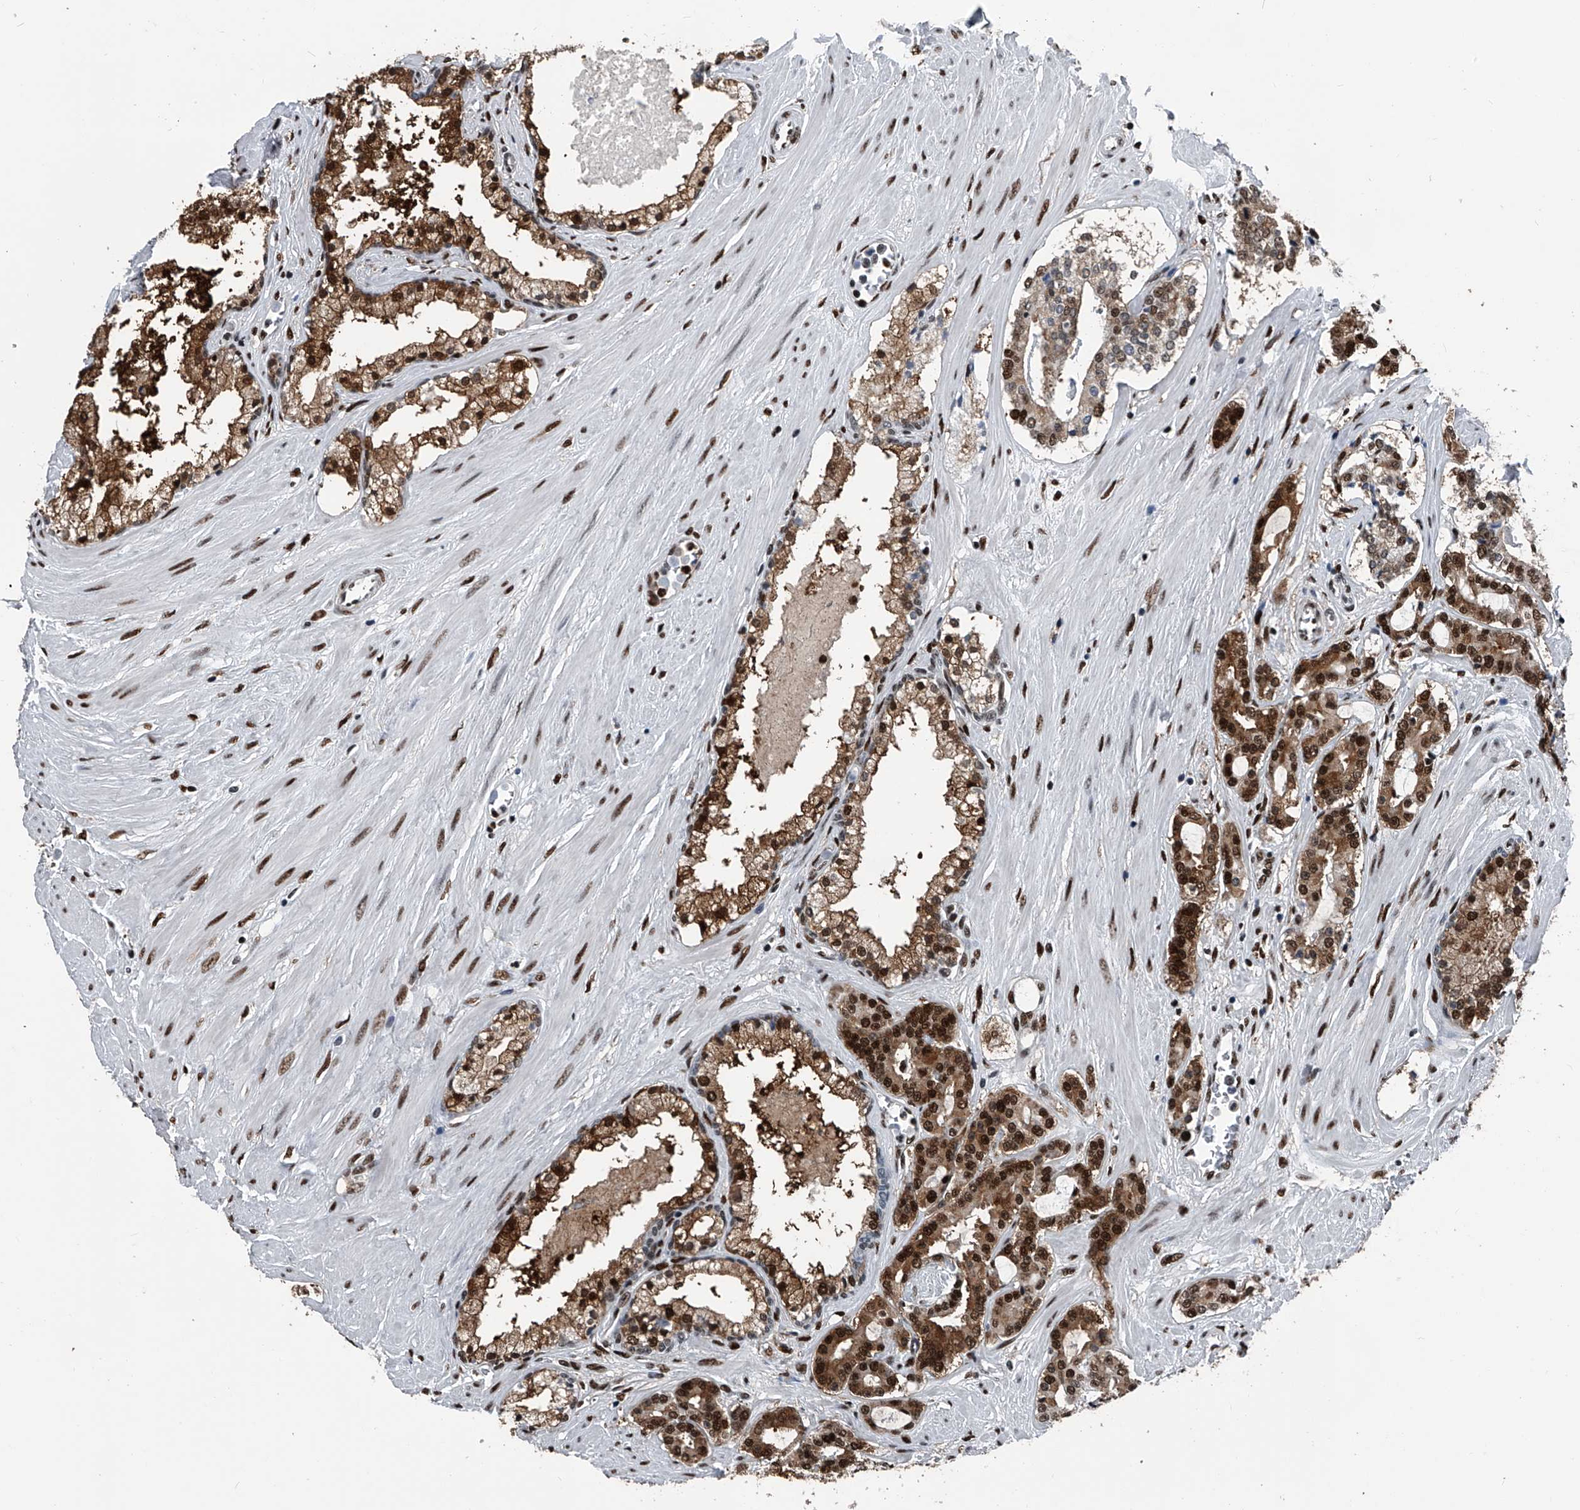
{"staining": {"intensity": "strong", "quantity": ">75%", "location": "cytoplasmic/membranous,nuclear"}, "tissue": "prostate cancer", "cell_type": "Tumor cells", "image_type": "cancer", "snomed": [{"axis": "morphology", "description": "Adenocarcinoma, High grade"}, {"axis": "topography", "description": "Prostate"}], "caption": "Human prostate adenocarcinoma (high-grade) stained with a brown dye exhibits strong cytoplasmic/membranous and nuclear positive staining in about >75% of tumor cells.", "gene": "FKBP5", "patient": {"sex": "male", "age": 58}}